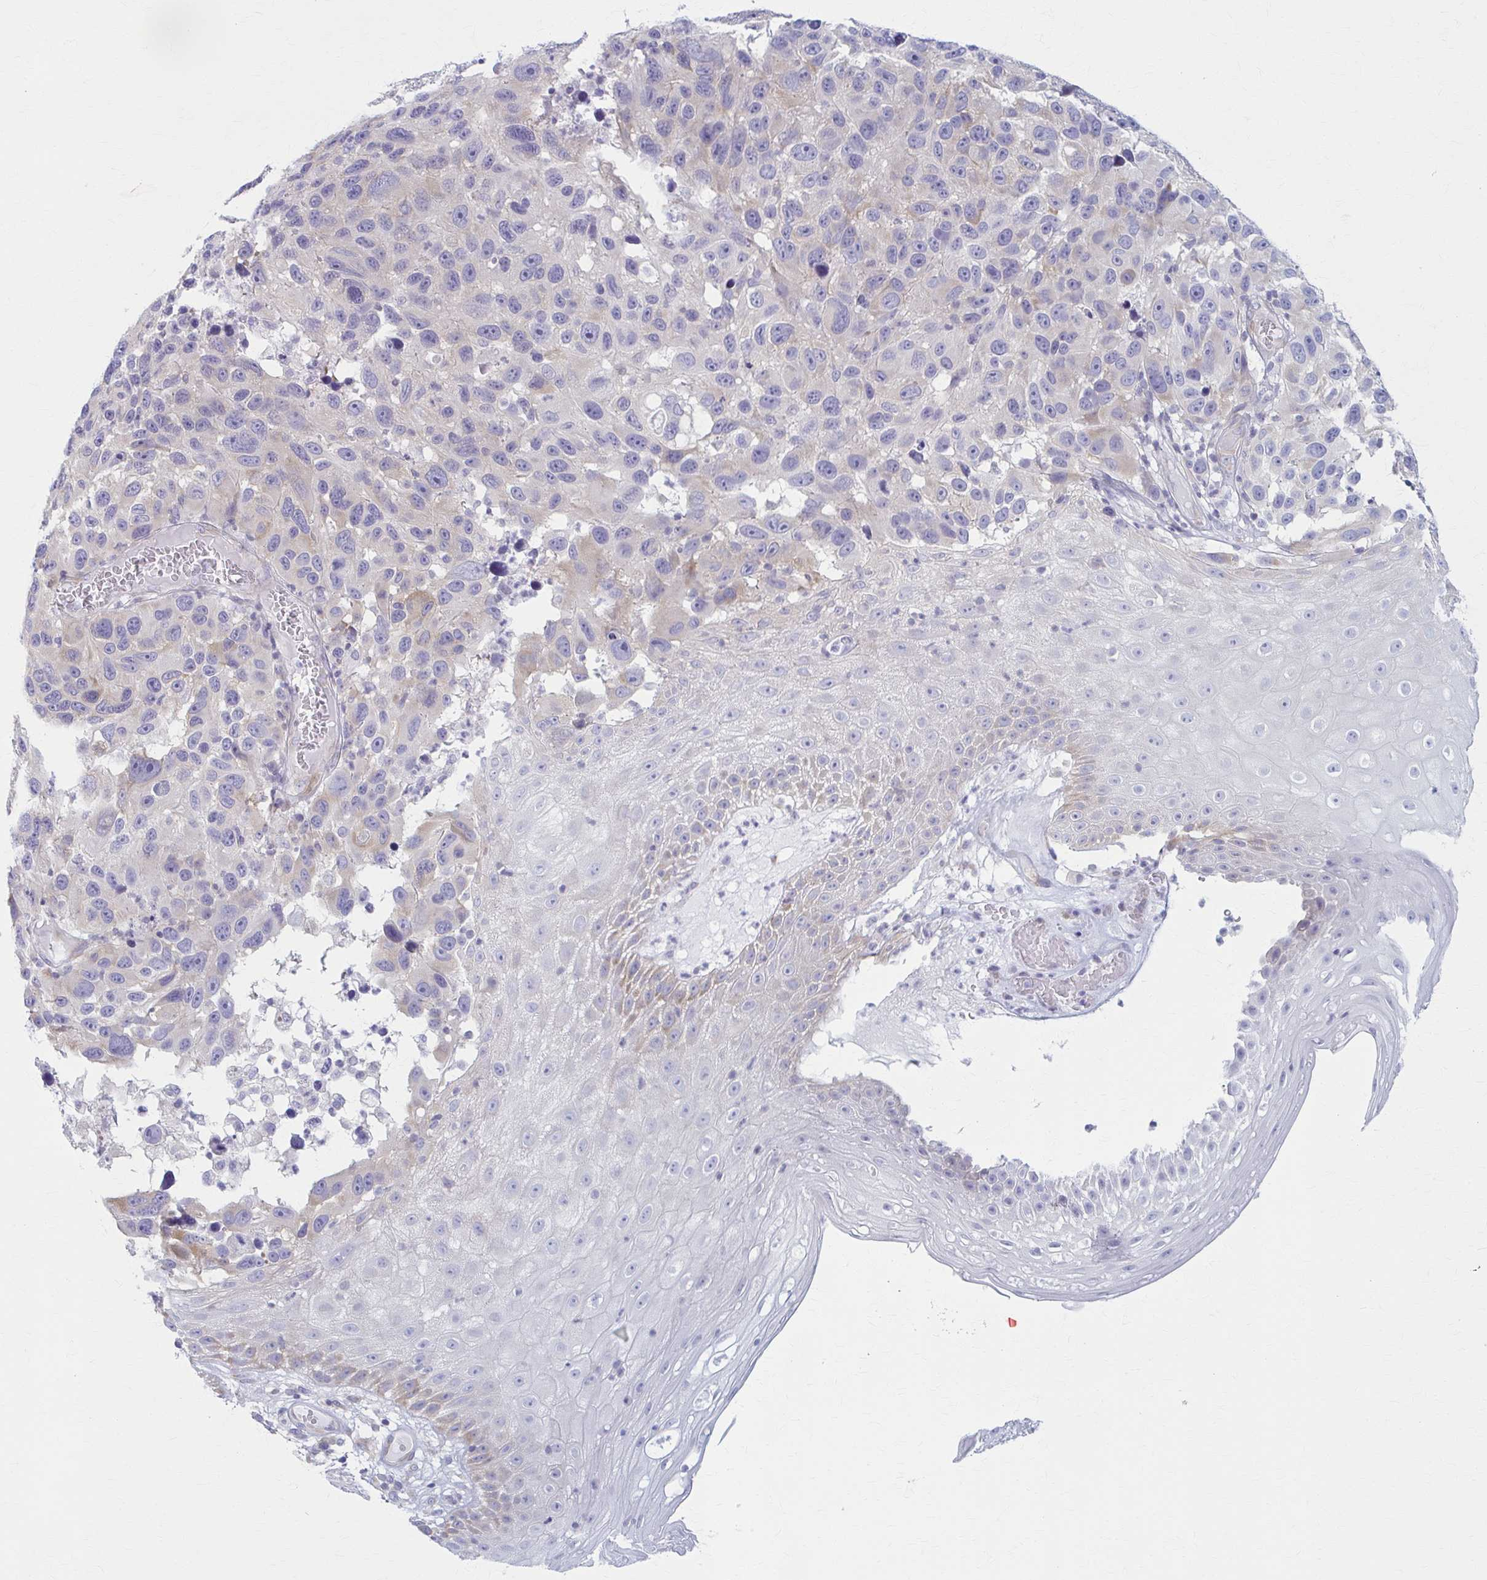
{"staining": {"intensity": "negative", "quantity": "none", "location": "none"}, "tissue": "melanoma", "cell_type": "Tumor cells", "image_type": "cancer", "snomed": [{"axis": "morphology", "description": "Malignant melanoma, NOS"}, {"axis": "topography", "description": "Skin"}], "caption": "IHC image of neoplastic tissue: melanoma stained with DAB (3,3'-diaminobenzidine) reveals no significant protein staining in tumor cells.", "gene": "PRKRA", "patient": {"sex": "male", "age": 53}}